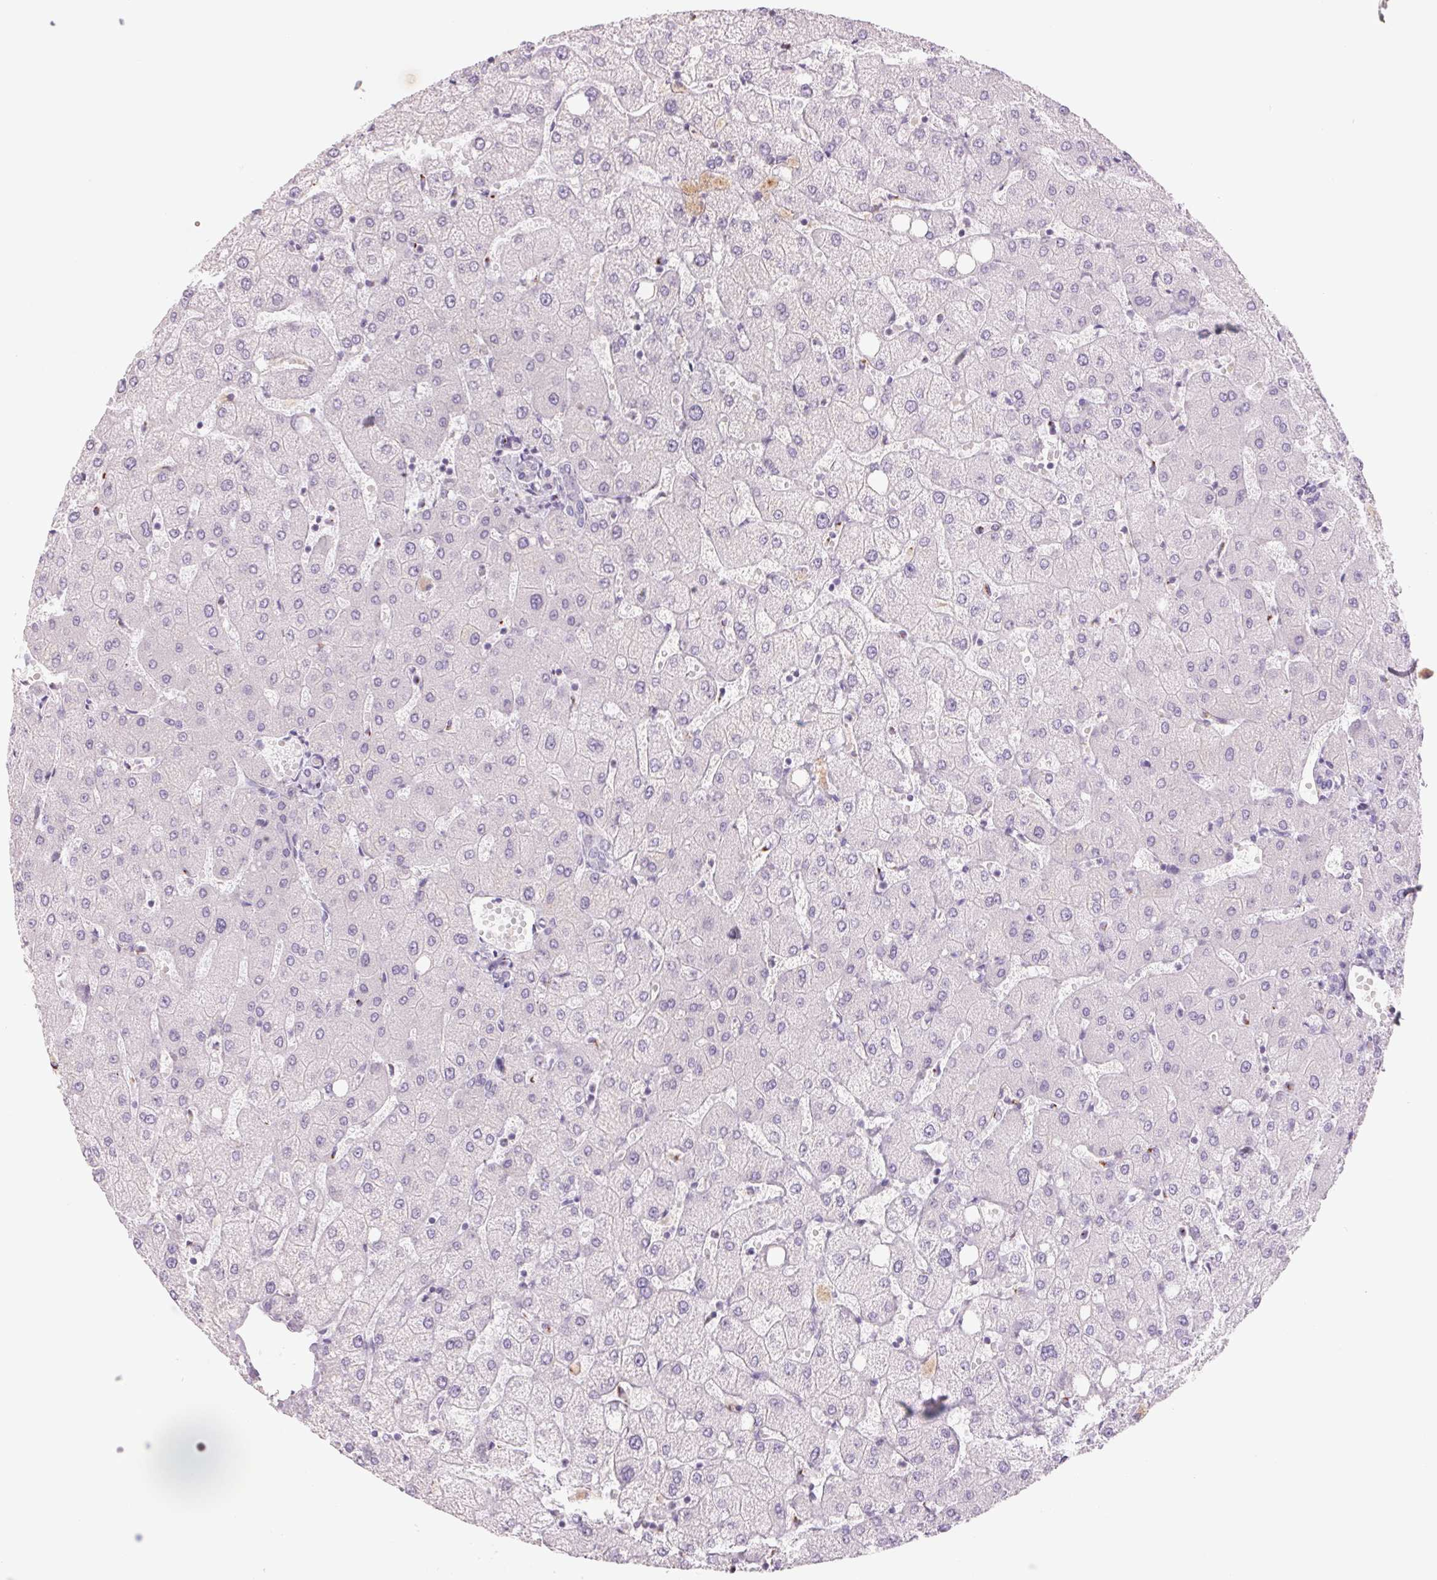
{"staining": {"intensity": "negative", "quantity": "none", "location": "none"}, "tissue": "liver", "cell_type": "Cholangiocytes", "image_type": "normal", "snomed": [{"axis": "morphology", "description": "Normal tissue, NOS"}, {"axis": "topography", "description": "Liver"}], "caption": "Immunohistochemistry photomicrograph of normal human liver stained for a protein (brown), which demonstrates no expression in cholangiocytes.", "gene": "GALNT7", "patient": {"sex": "female", "age": 54}}